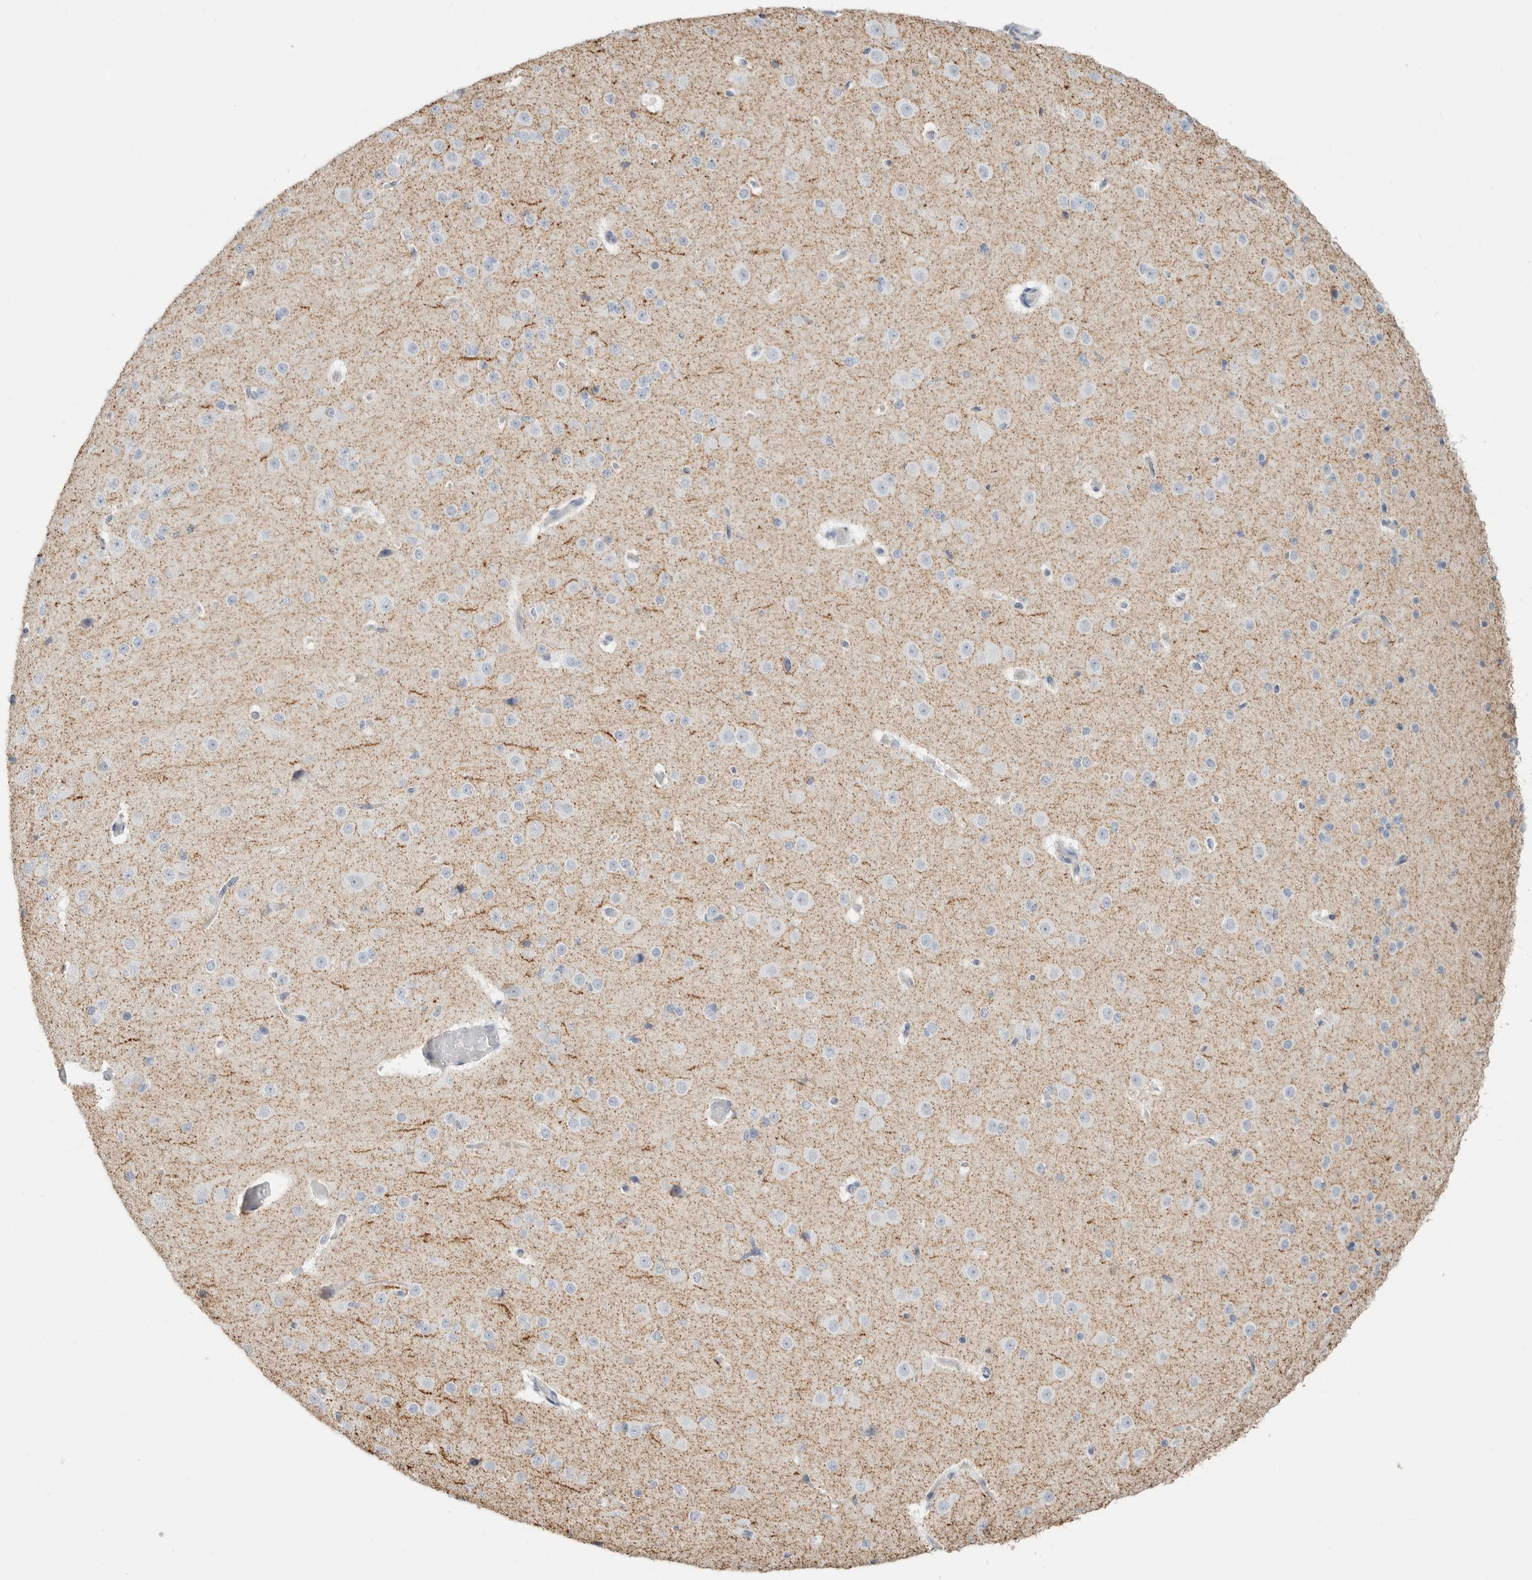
{"staining": {"intensity": "negative", "quantity": "none", "location": "none"}, "tissue": "cerebral cortex", "cell_type": "Endothelial cells", "image_type": "normal", "snomed": [{"axis": "morphology", "description": "Normal tissue, NOS"}, {"axis": "morphology", "description": "Developmental malformation"}, {"axis": "topography", "description": "Cerebral cortex"}], "caption": "Endothelial cells are negative for brown protein staining in normal cerebral cortex.", "gene": "SLC6A1", "patient": {"sex": "female", "age": 30}}